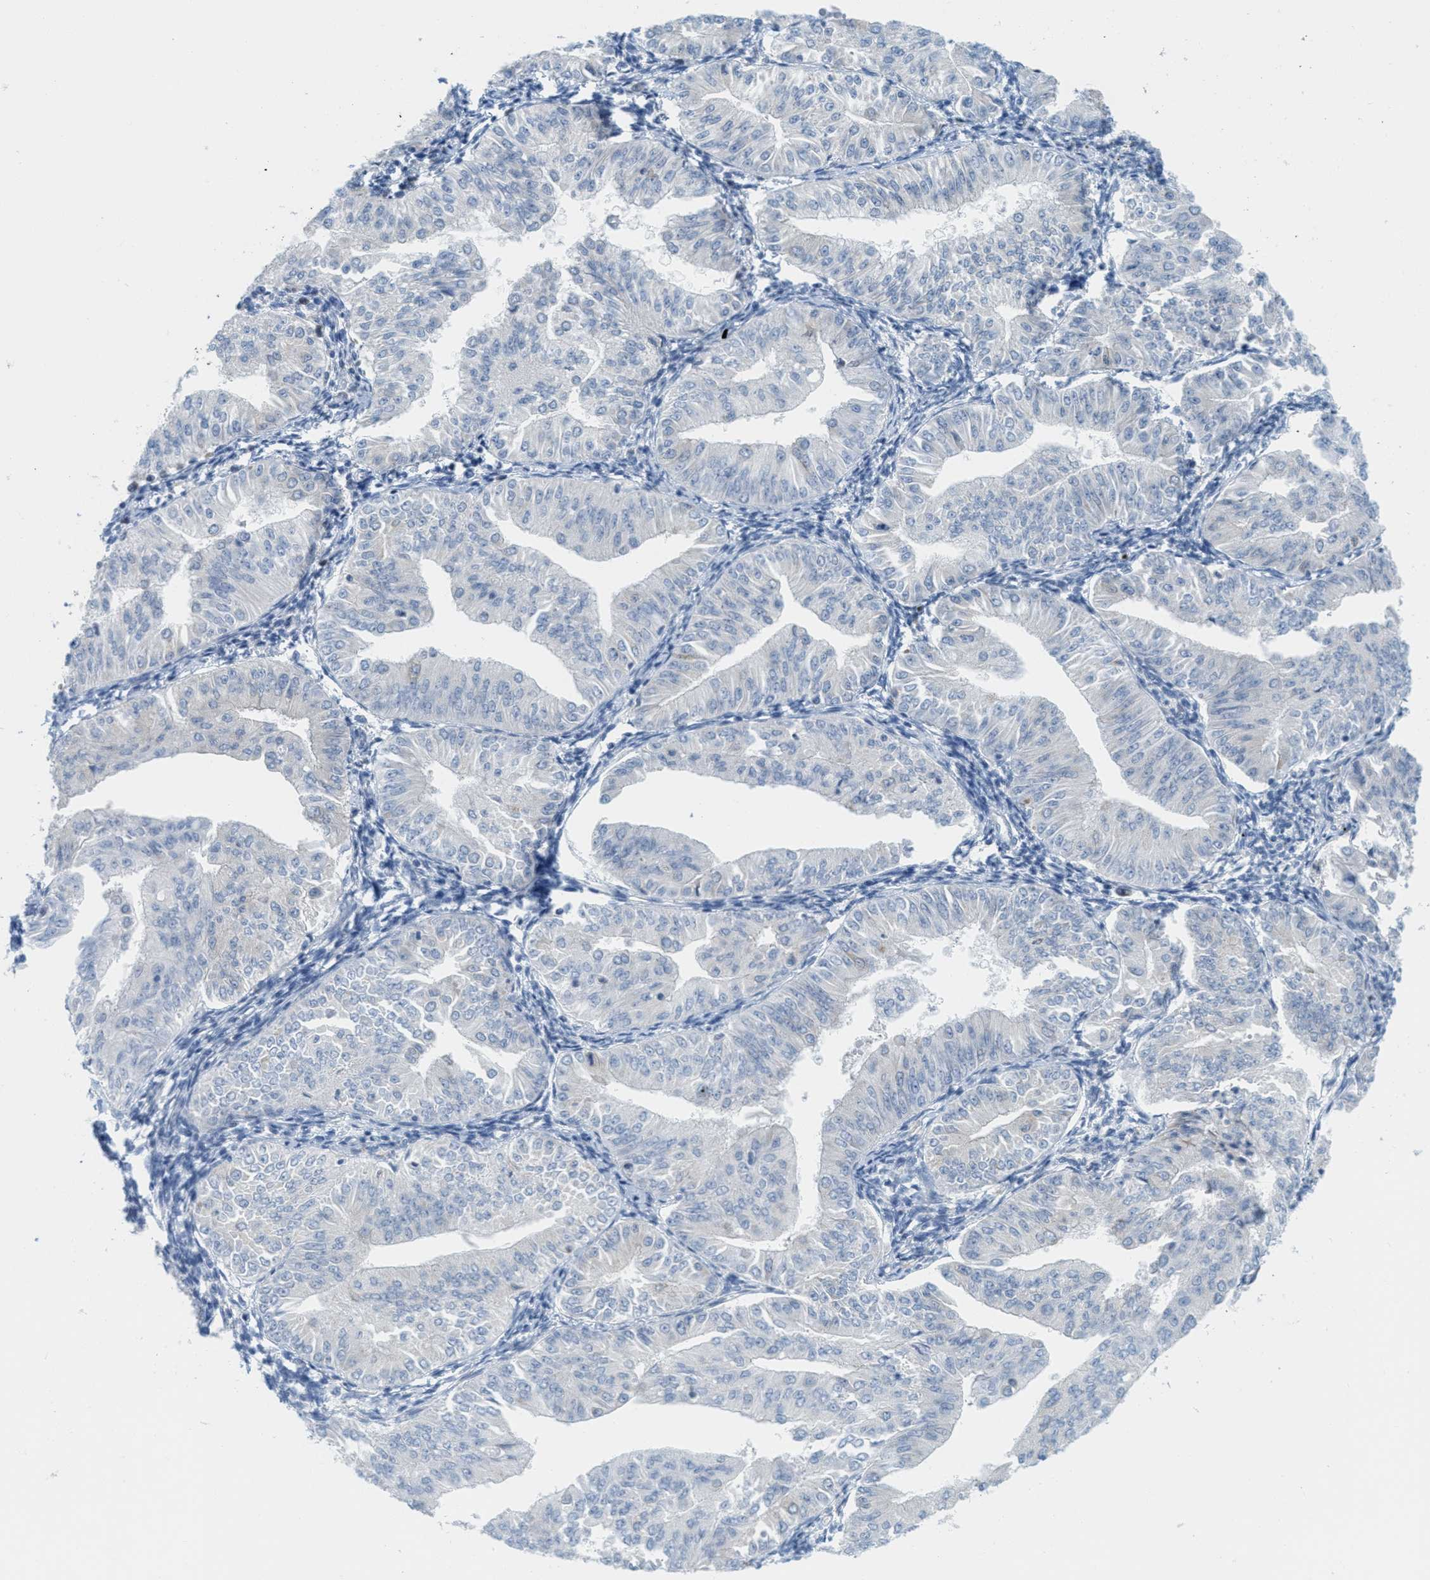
{"staining": {"intensity": "negative", "quantity": "none", "location": "none"}, "tissue": "endometrial cancer", "cell_type": "Tumor cells", "image_type": "cancer", "snomed": [{"axis": "morphology", "description": "Normal tissue, NOS"}, {"axis": "morphology", "description": "Adenocarcinoma, NOS"}, {"axis": "topography", "description": "Endometrium"}], "caption": "Tumor cells are negative for protein expression in human endometrial cancer.", "gene": "TEX264", "patient": {"sex": "female", "age": 53}}